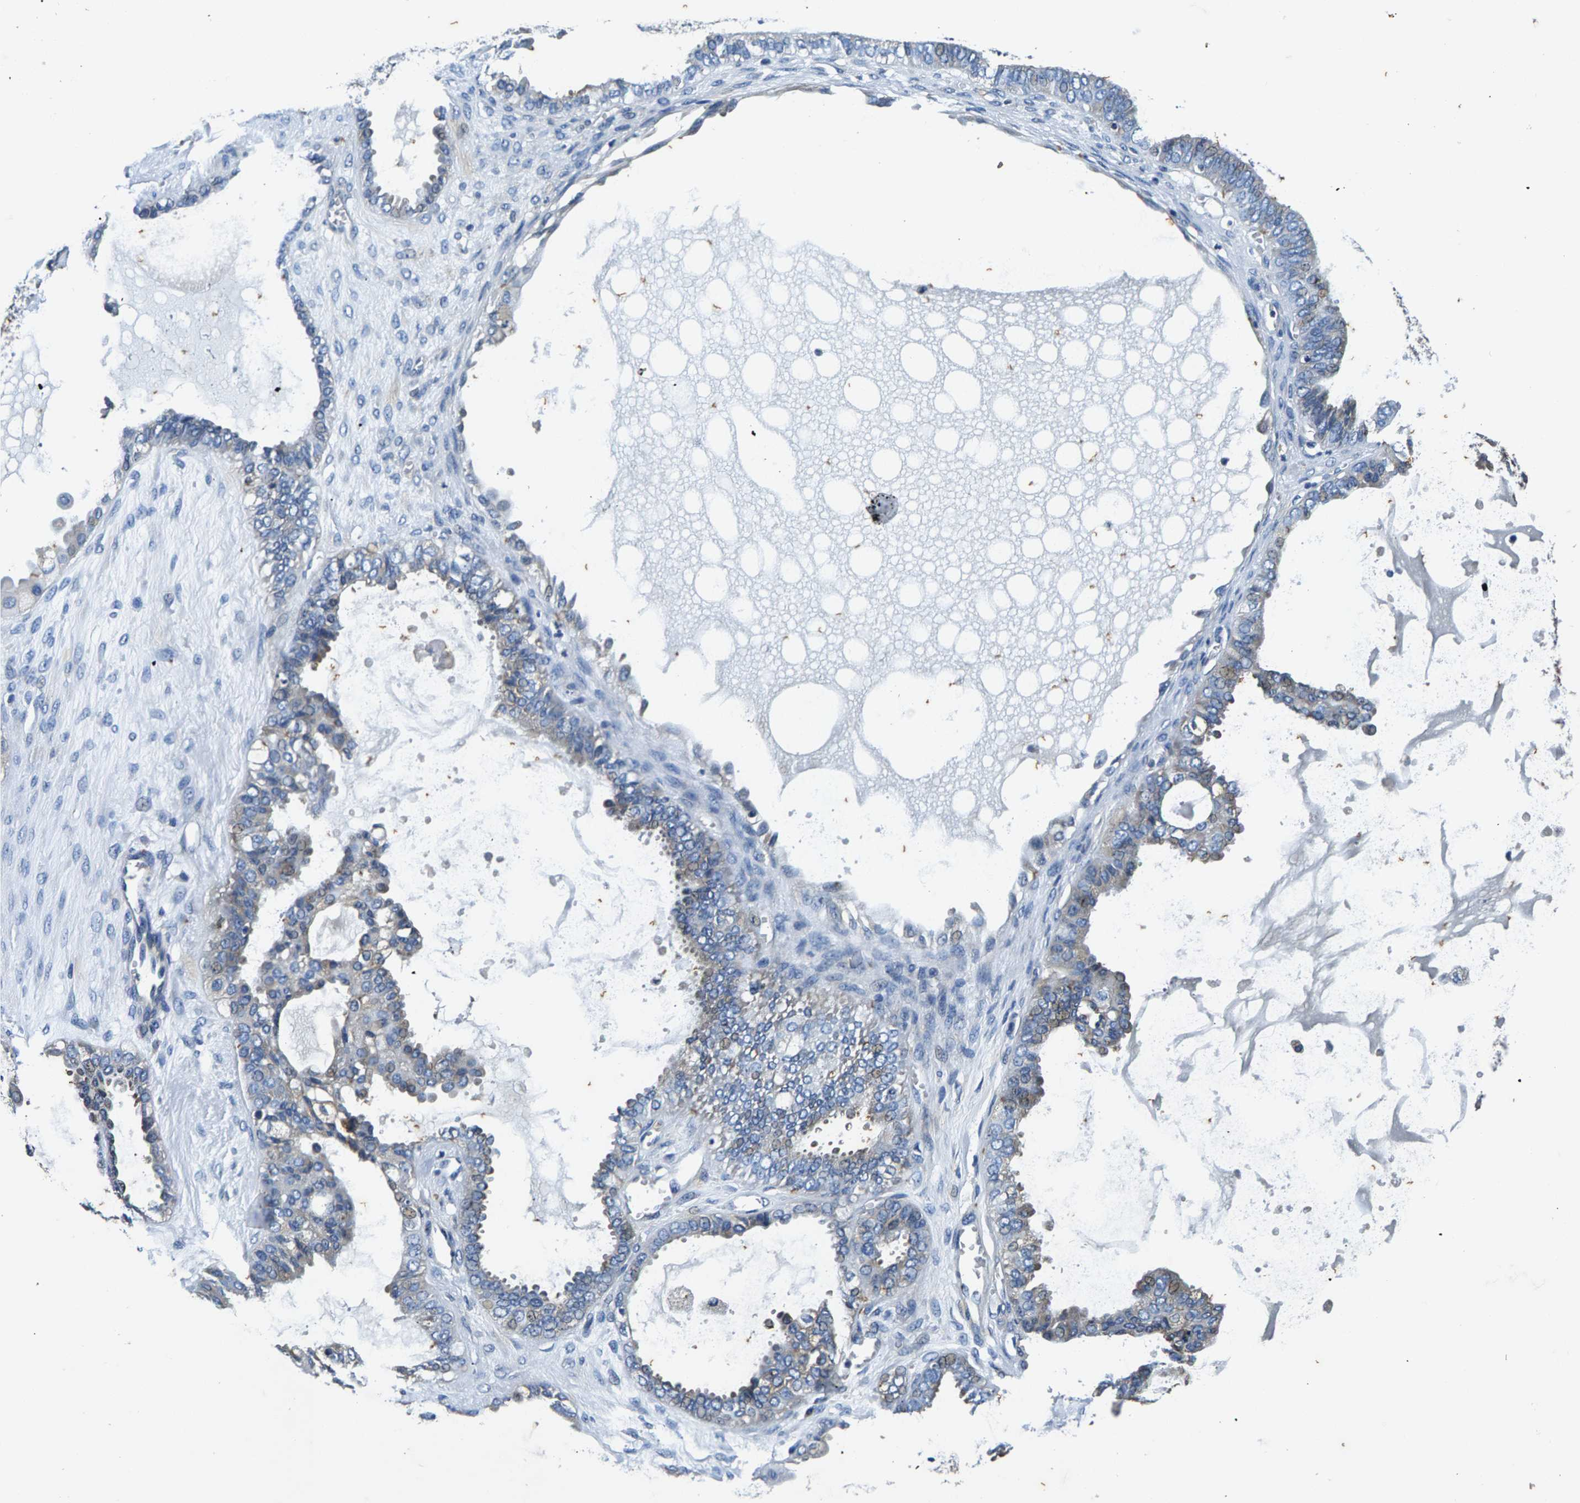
{"staining": {"intensity": "negative", "quantity": "none", "location": "none"}, "tissue": "ovarian cancer", "cell_type": "Tumor cells", "image_type": "cancer", "snomed": [{"axis": "morphology", "description": "Carcinoma, NOS"}, {"axis": "morphology", "description": "Carcinoma, endometroid"}, {"axis": "topography", "description": "Ovary"}], "caption": "Ovarian cancer (carcinoma) was stained to show a protein in brown. There is no significant staining in tumor cells. (Immunohistochemistry, brightfield microscopy, high magnification).", "gene": "PI4KB", "patient": {"sex": "female", "age": 50}}